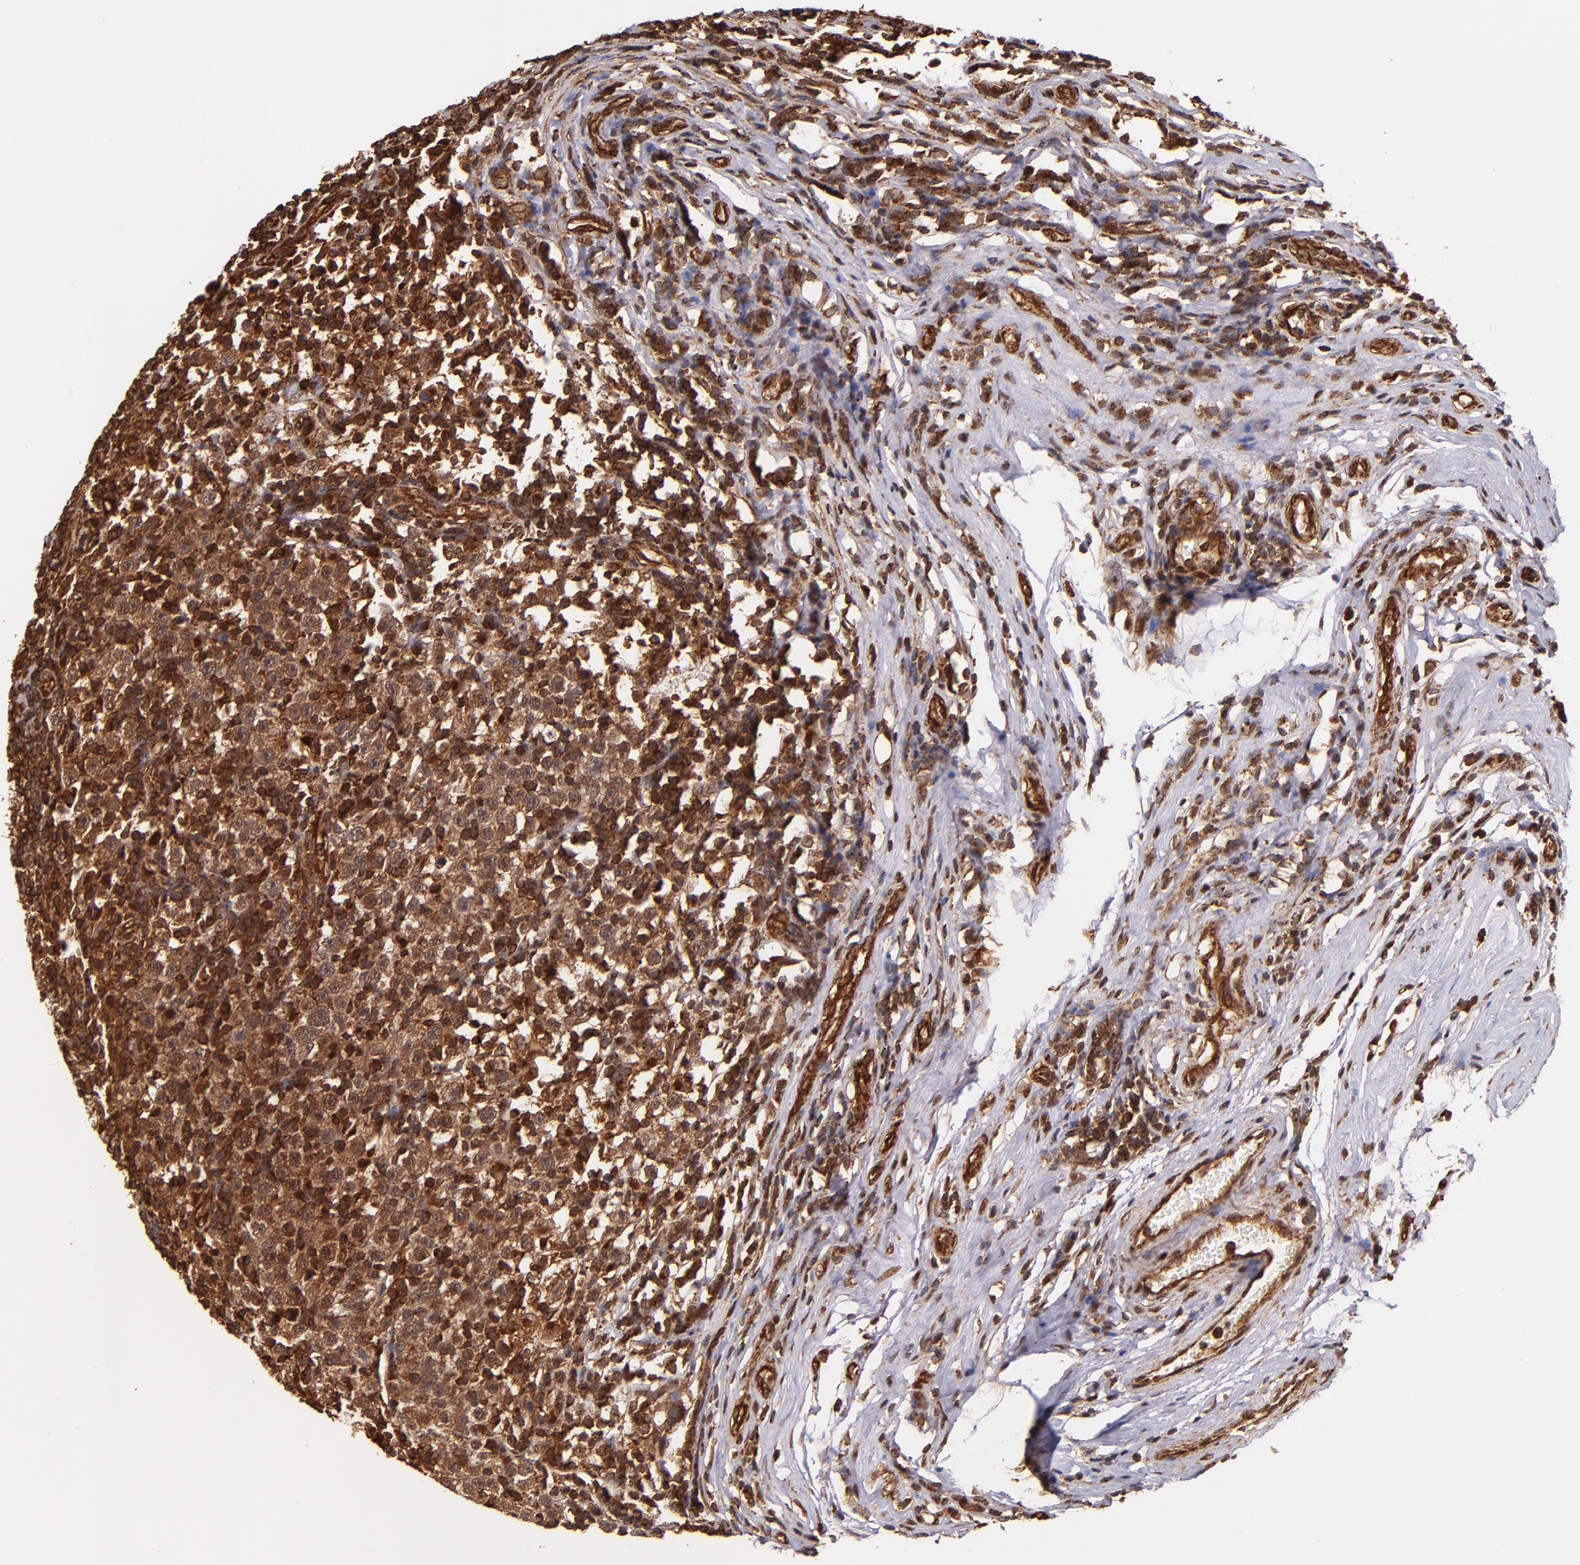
{"staining": {"intensity": "strong", "quantity": ">75%", "location": "cytoplasmic/membranous,nuclear"}, "tissue": "testis cancer", "cell_type": "Tumor cells", "image_type": "cancer", "snomed": [{"axis": "morphology", "description": "Seminoma, NOS"}, {"axis": "topography", "description": "Testis"}], "caption": "A brown stain shows strong cytoplasmic/membranous and nuclear positivity of a protein in testis cancer tumor cells.", "gene": "STX8", "patient": {"sex": "male", "age": 43}}